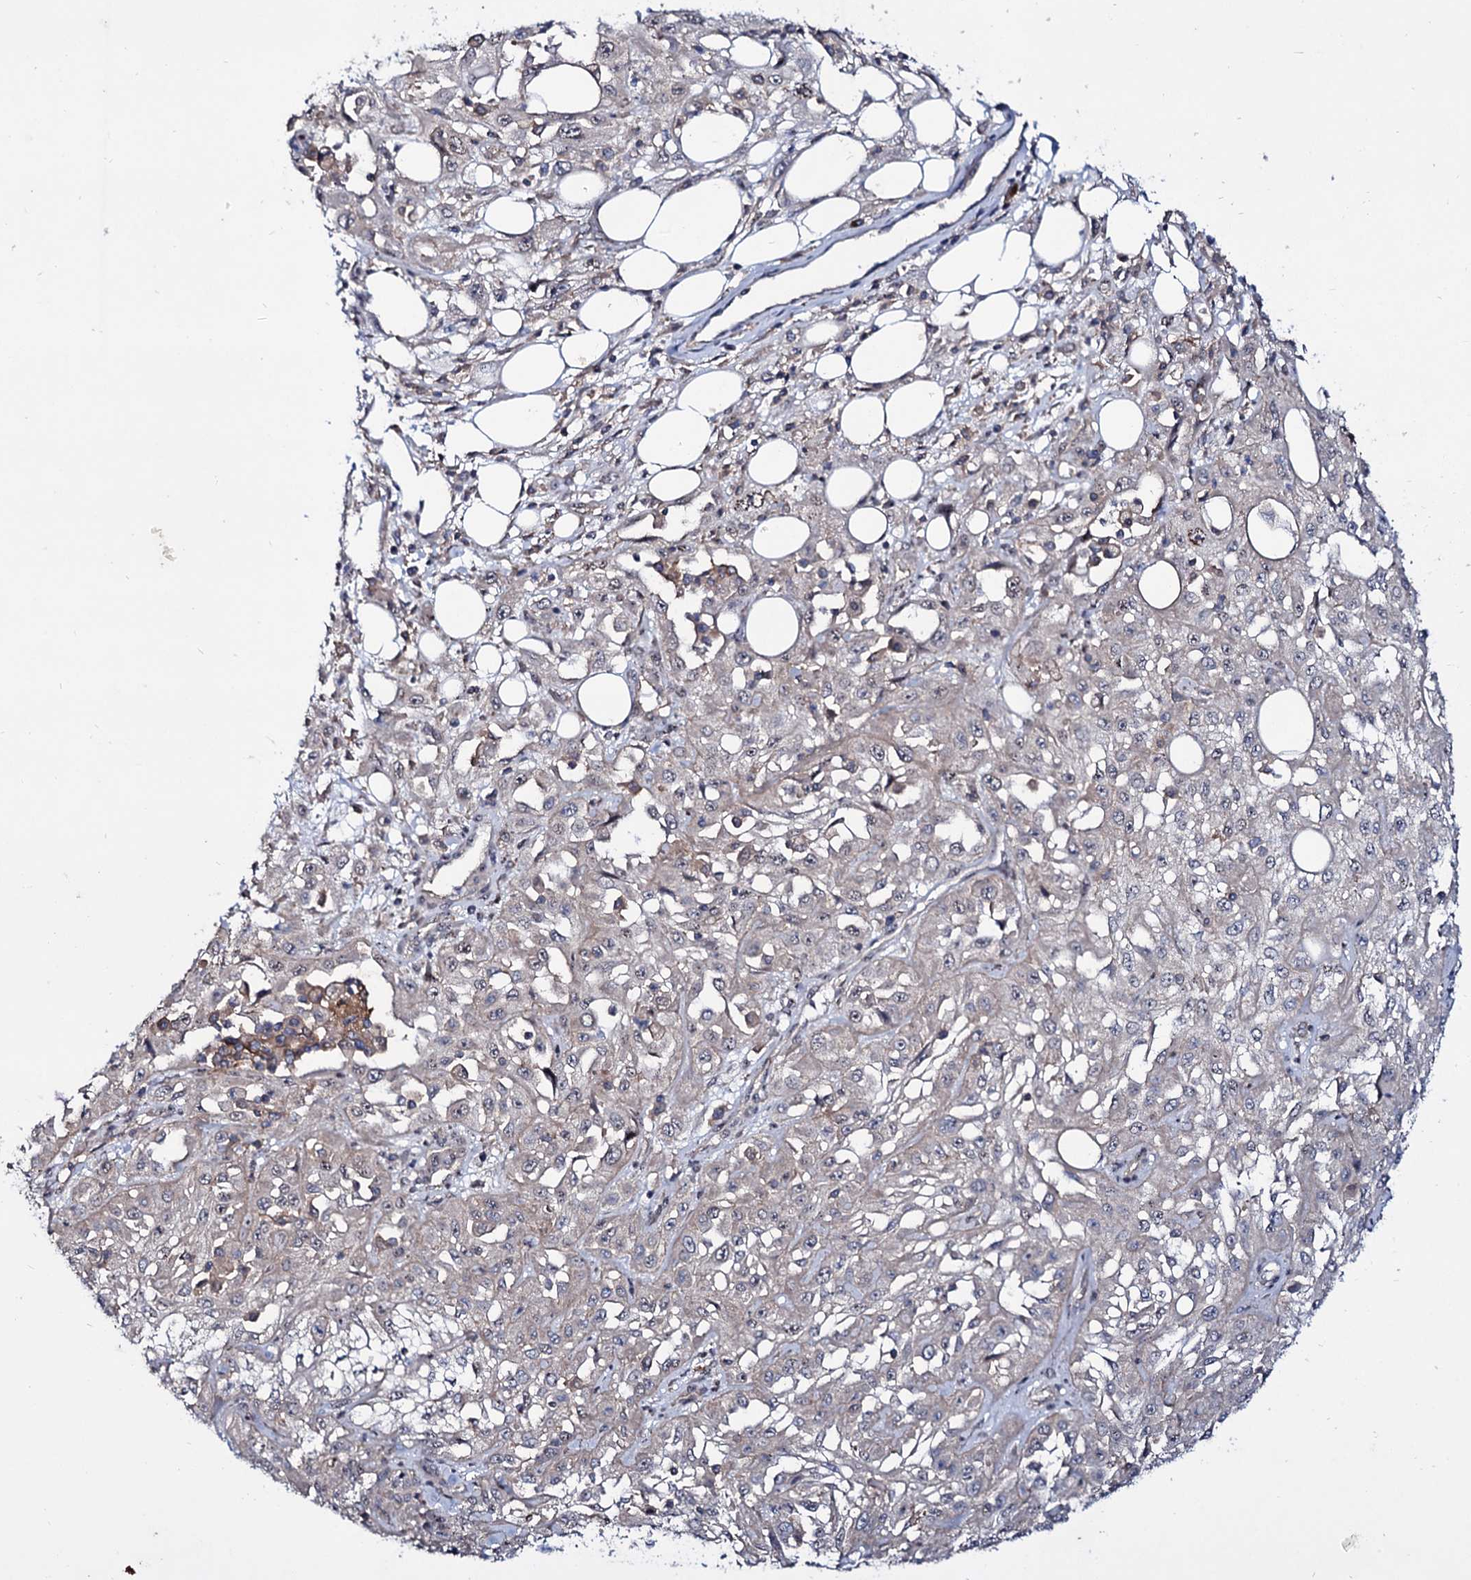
{"staining": {"intensity": "weak", "quantity": "<25%", "location": "cytoplasmic/membranous"}, "tissue": "skin cancer", "cell_type": "Tumor cells", "image_type": "cancer", "snomed": [{"axis": "morphology", "description": "Squamous cell carcinoma, NOS"}, {"axis": "morphology", "description": "Squamous cell carcinoma, metastatic, NOS"}, {"axis": "topography", "description": "Skin"}, {"axis": "topography", "description": "Lymph node"}], "caption": "This is an IHC photomicrograph of skin cancer. There is no staining in tumor cells.", "gene": "SEC24A", "patient": {"sex": "male", "age": 75}}